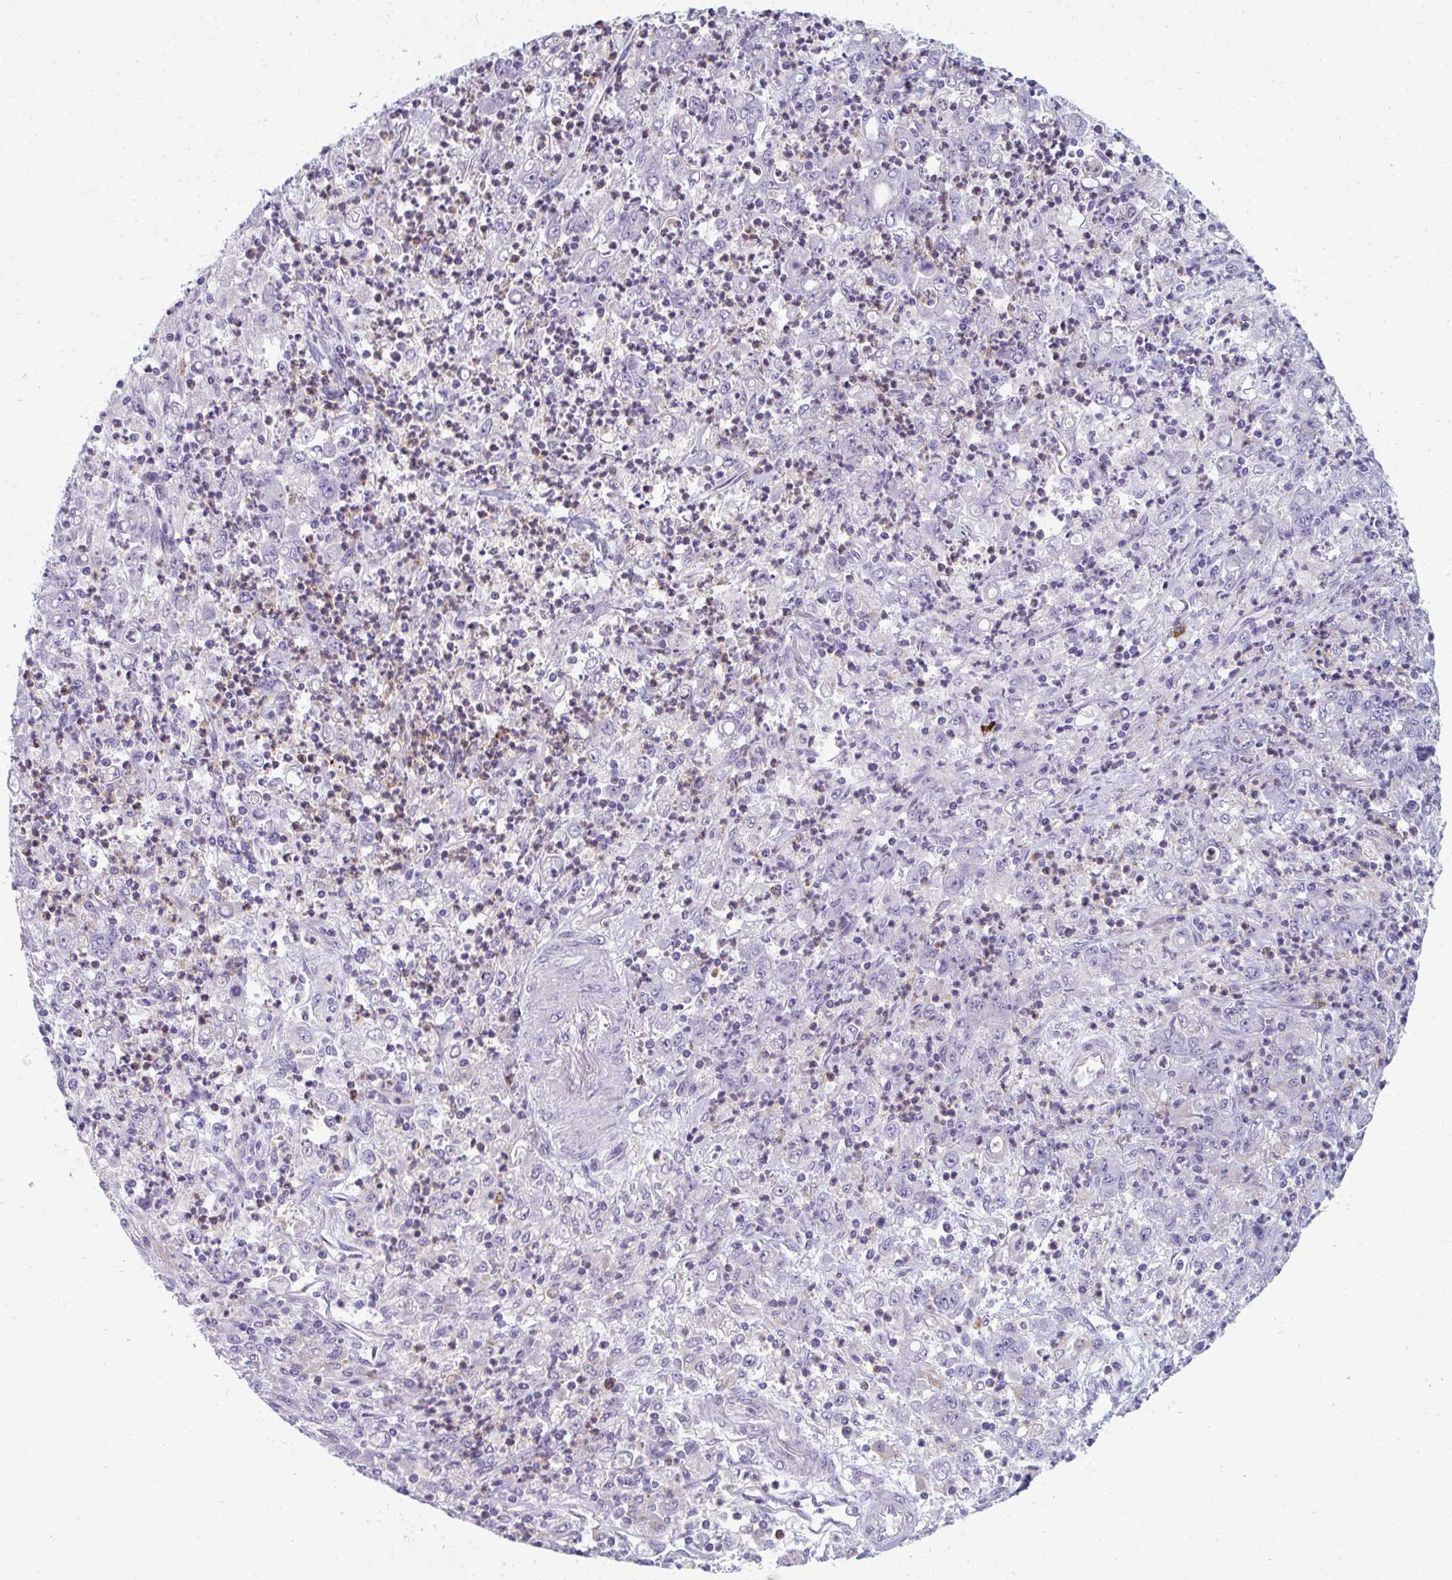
{"staining": {"intensity": "negative", "quantity": "none", "location": "none"}, "tissue": "stomach cancer", "cell_type": "Tumor cells", "image_type": "cancer", "snomed": [{"axis": "morphology", "description": "Adenocarcinoma, NOS"}, {"axis": "topography", "description": "Stomach, lower"}], "caption": "IHC histopathology image of human stomach cancer (adenocarcinoma) stained for a protein (brown), which shows no positivity in tumor cells.", "gene": "EIF1AD", "patient": {"sex": "female", "age": 71}}